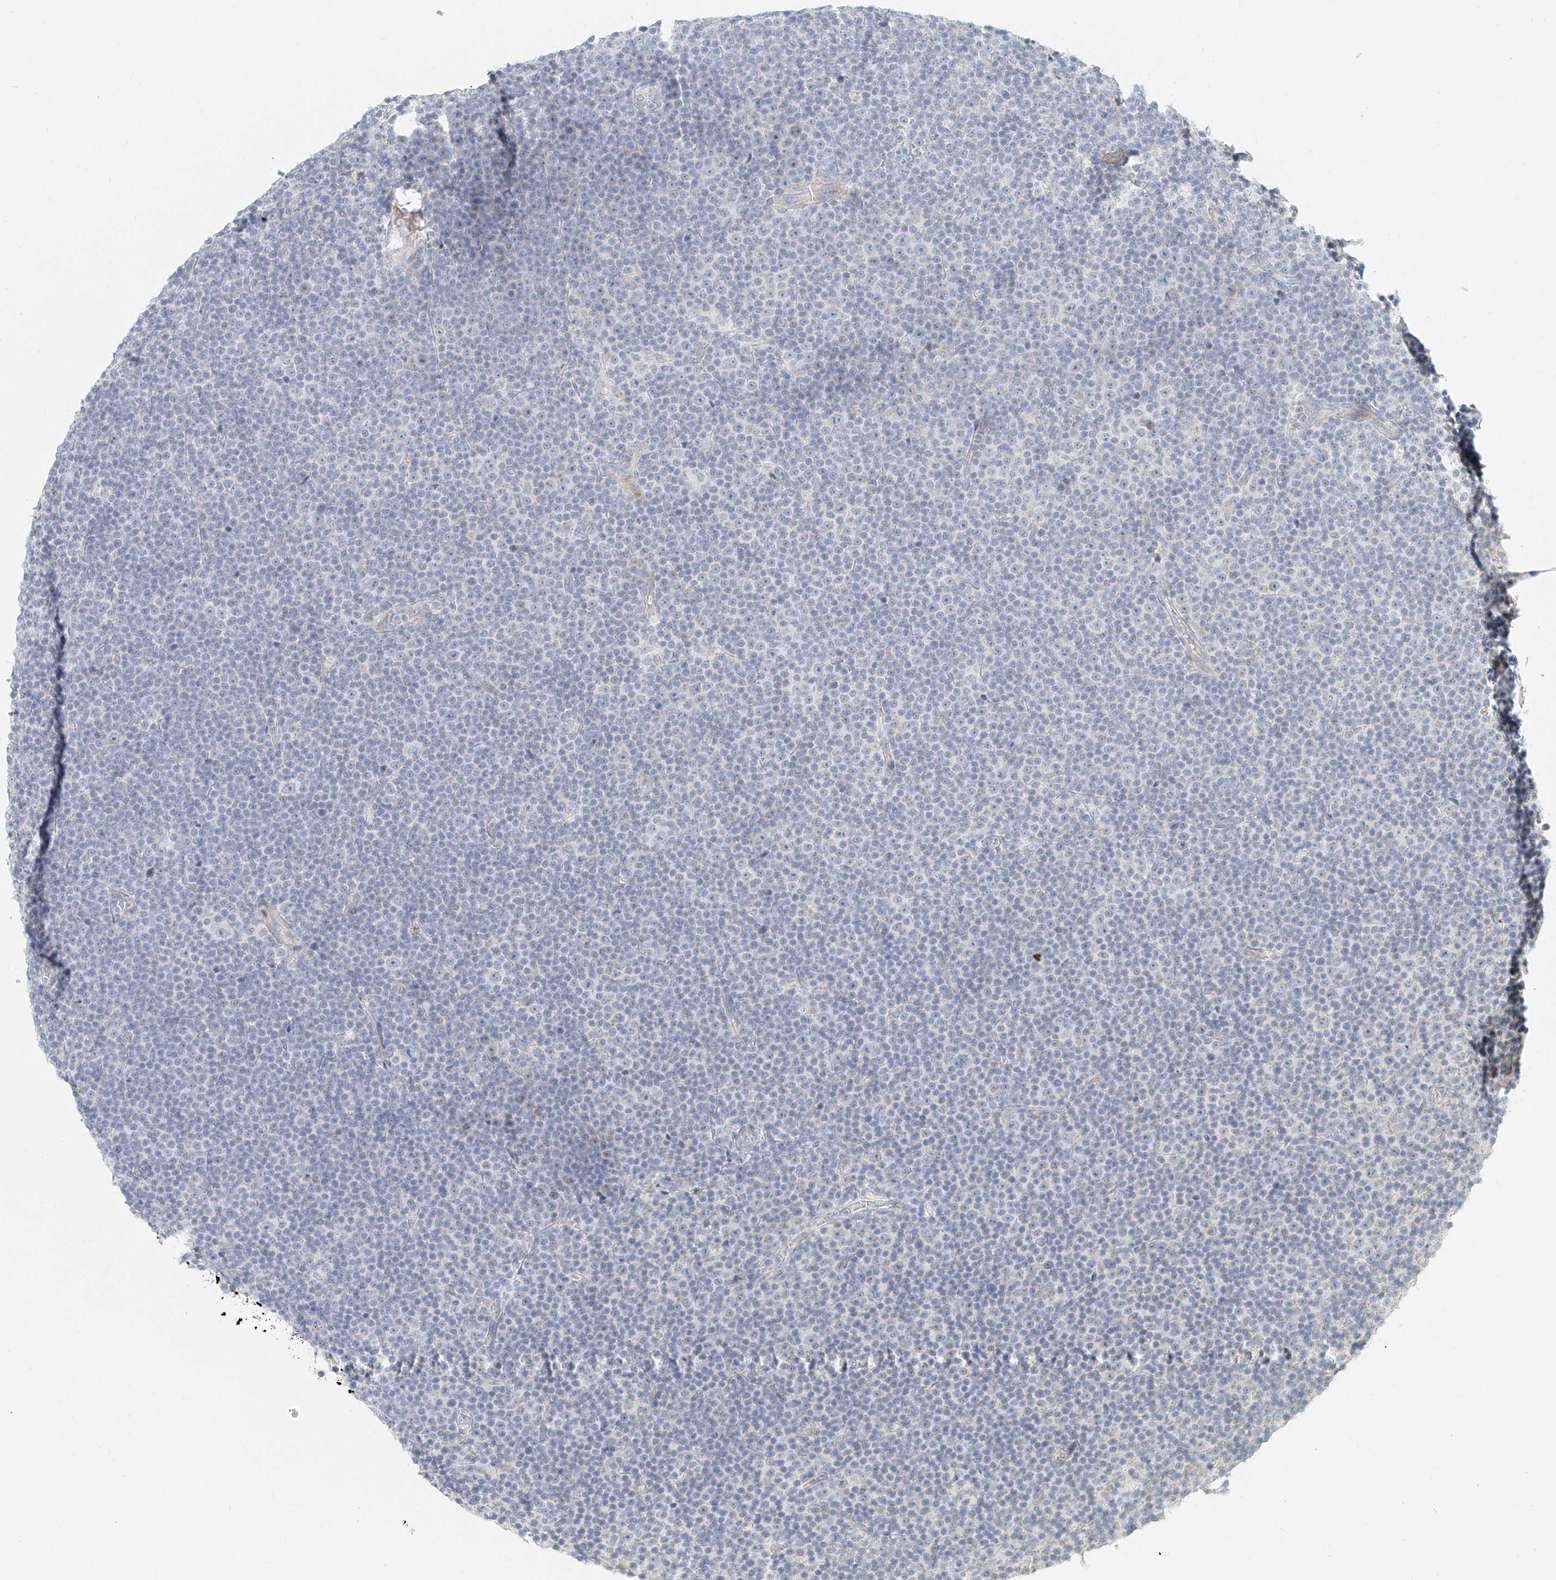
{"staining": {"intensity": "negative", "quantity": "none", "location": "none"}, "tissue": "lymphoma", "cell_type": "Tumor cells", "image_type": "cancer", "snomed": [{"axis": "morphology", "description": "Malignant lymphoma, non-Hodgkin's type, Low grade"}, {"axis": "topography", "description": "Lymph node"}], "caption": "This micrograph is of low-grade malignant lymphoma, non-Hodgkin's type stained with IHC to label a protein in brown with the nuclei are counter-stained blue. There is no expression in tumor cells.", "gene": "CXorf58", "patient": {"sex": "female", "age": 67}}